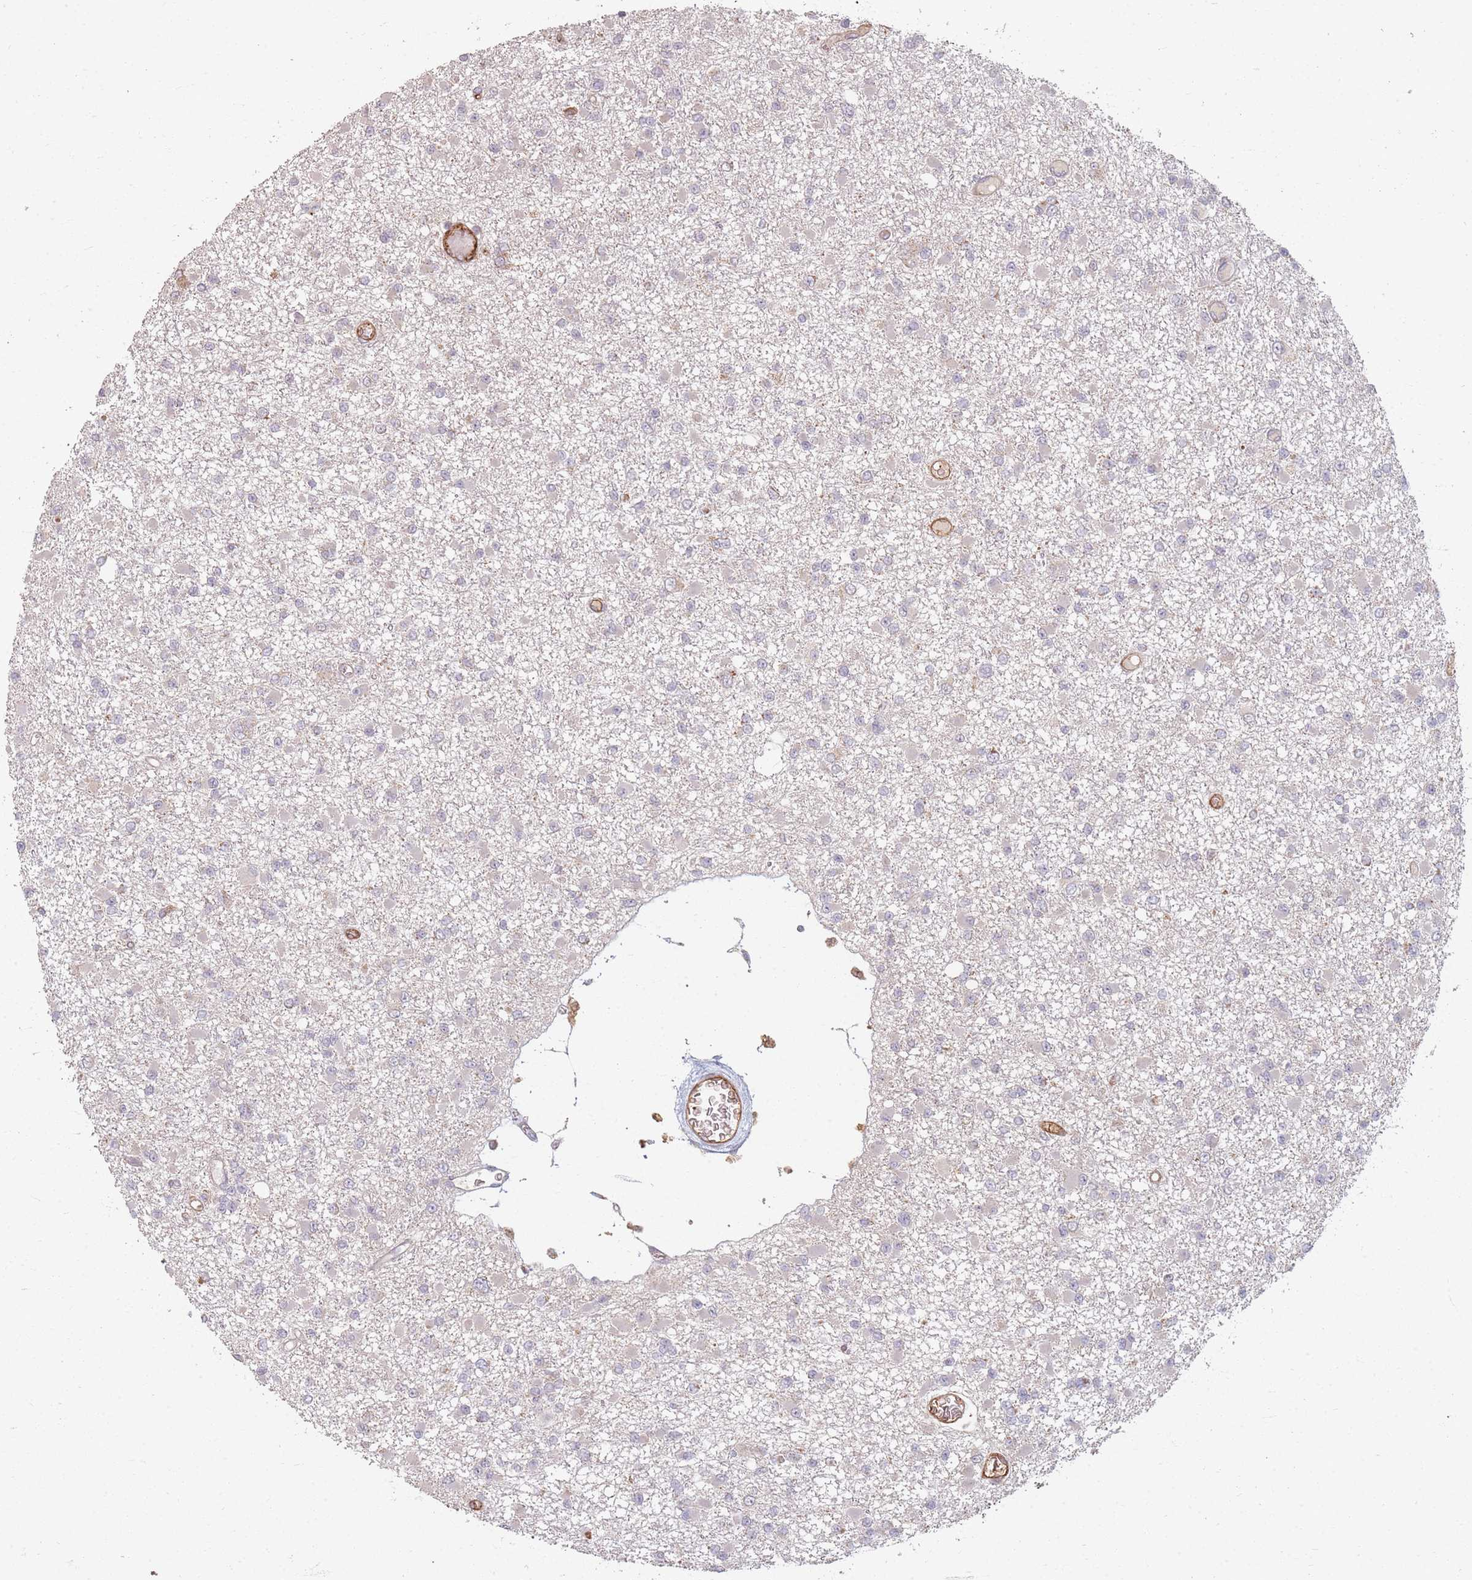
{"staining": {"intensity": "negative", "quantity": "none", "location": "none"}, "tissue": "glioma", "cell_type": "Tumor cells", "image_type": "cancer", "snomed": [{"axis": "morphology", "description": "Glioma, malignant, Low grade"}, {"axis": "topography", "description": "Brain"}], "caption": "Glioma was stained to show a protein in brown. There is no significant expression in tumor cells.", "gene": "MRPS6", "patient": {"sex": "female", "age": 22}}